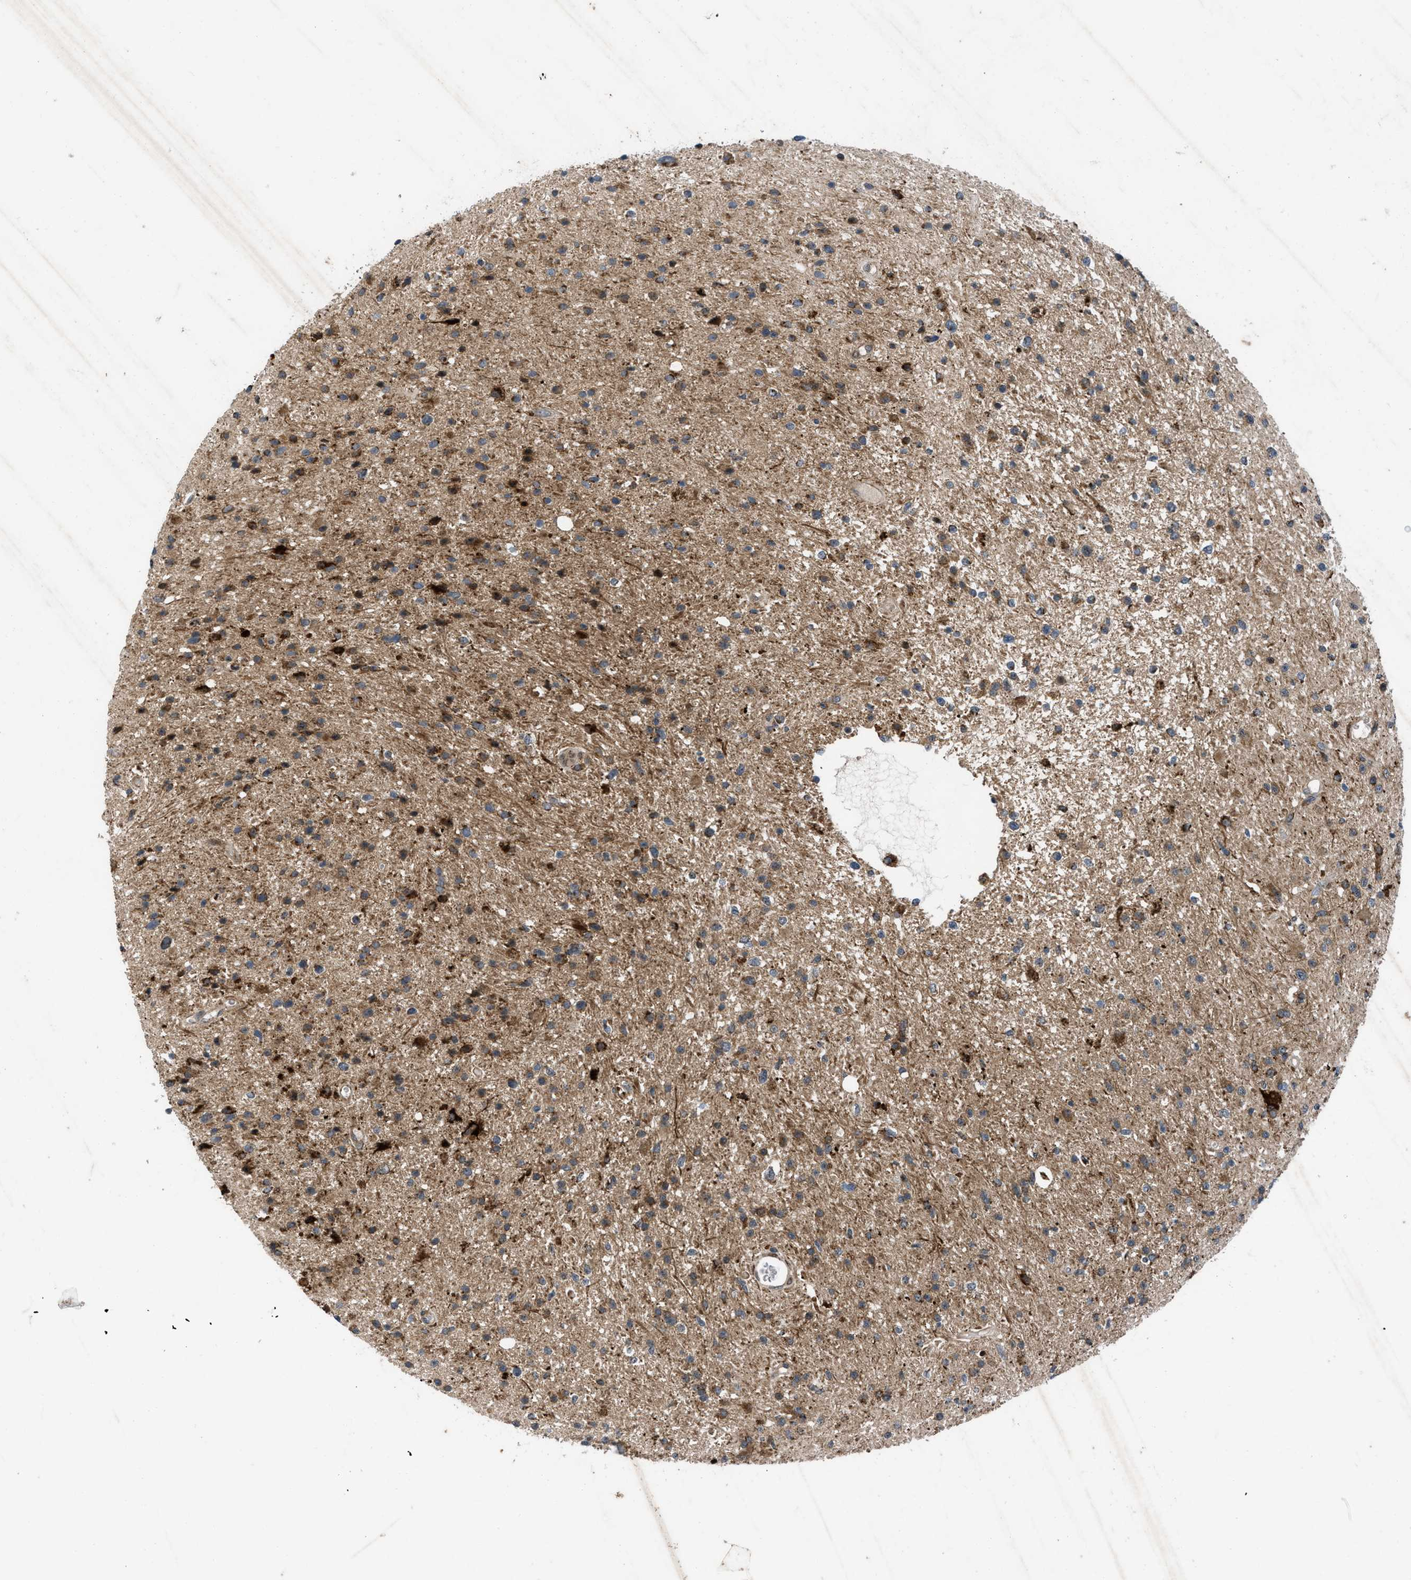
{"staining": {"intensity": "moderate", "quantity": ">75%", "location": "cytoplasmic/membranous"}, "tissue": "glioma", "cell_type": "Tumor cells", "image_type": "cancer", "snomed": [{"axis": "morphology", "description": "Glioma, malignant, High grade"}, {"axis": "topography", "description": "Brain"}], "caption": "Immunohistochemistry micrograph of neoplastic tissue: human malignant glioma (high-grade) stained using immunohistochemistry (IHC) displays medium levels of moderate protein expression localized specifically in the cytoplasmic/membranous of tumor cells, appearing as a cytoplasmic/membranous brown color.", "gene": "AP3M2", "patient": {"sex": "male", "age": 33}}